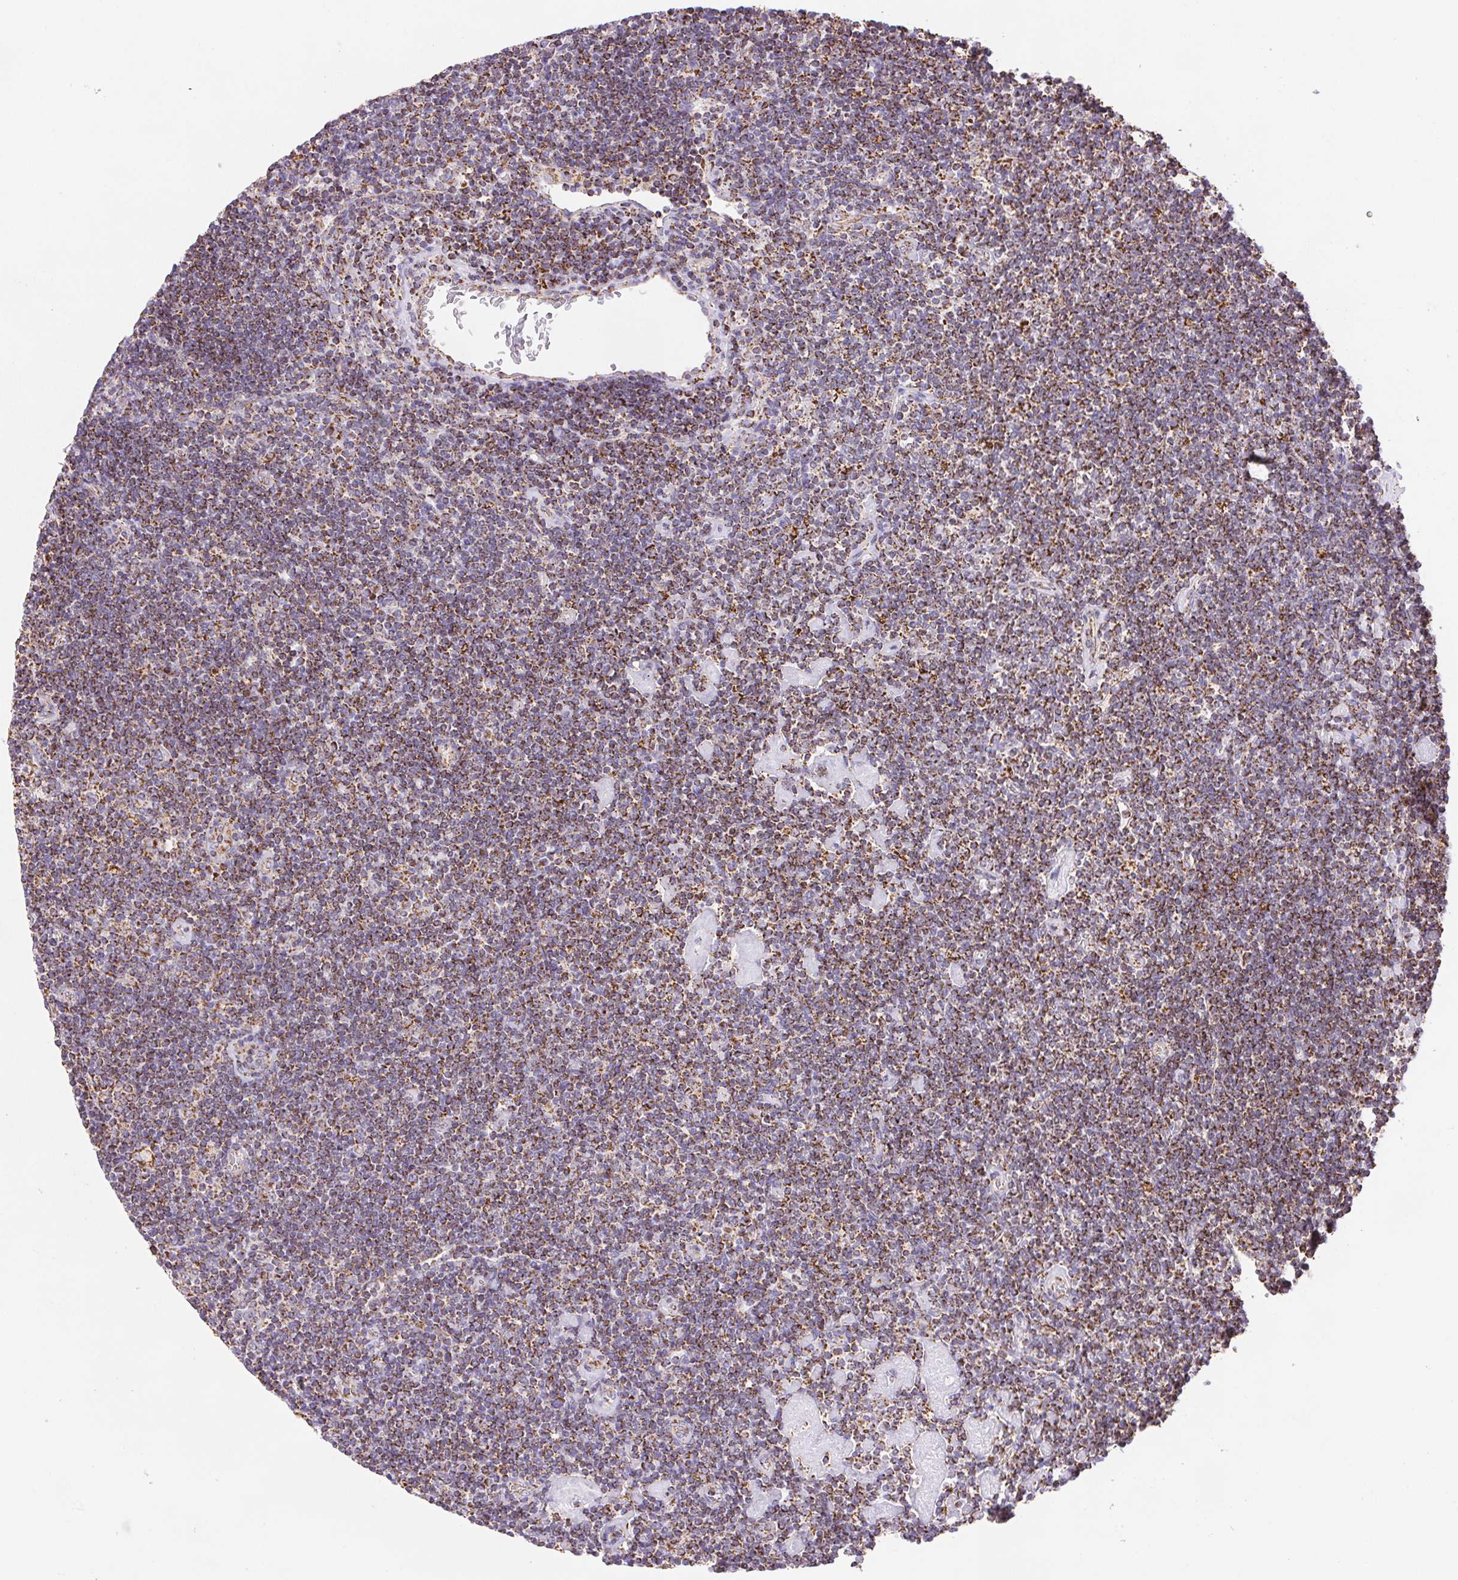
{"staining": {"intensity": "weak", "quantity": ">75%", "location": "cytoplasmic/membranous"}, "tissue": "lymphoma", "cell_type": "Tumor cells", "image_type": "cancer", "snomed": [{"axis": "morphology", "description": "Hodgkin's disease, NOS"}, {"axis": "topography", "description": "Lymph node"}], "caption": "Immunohistochemistry (IHC) (DAB (3,3'-diaminobenzidine)) staining of Hodgkin's disease shows weak cytoplasmic/membranous protein expression in about >75% of tumor cells. (Brightfield microscopy of DAB IHC at high magnification).", "gene": "NIPSNAP2", "patient": {"sex": "male", "age": 40}}